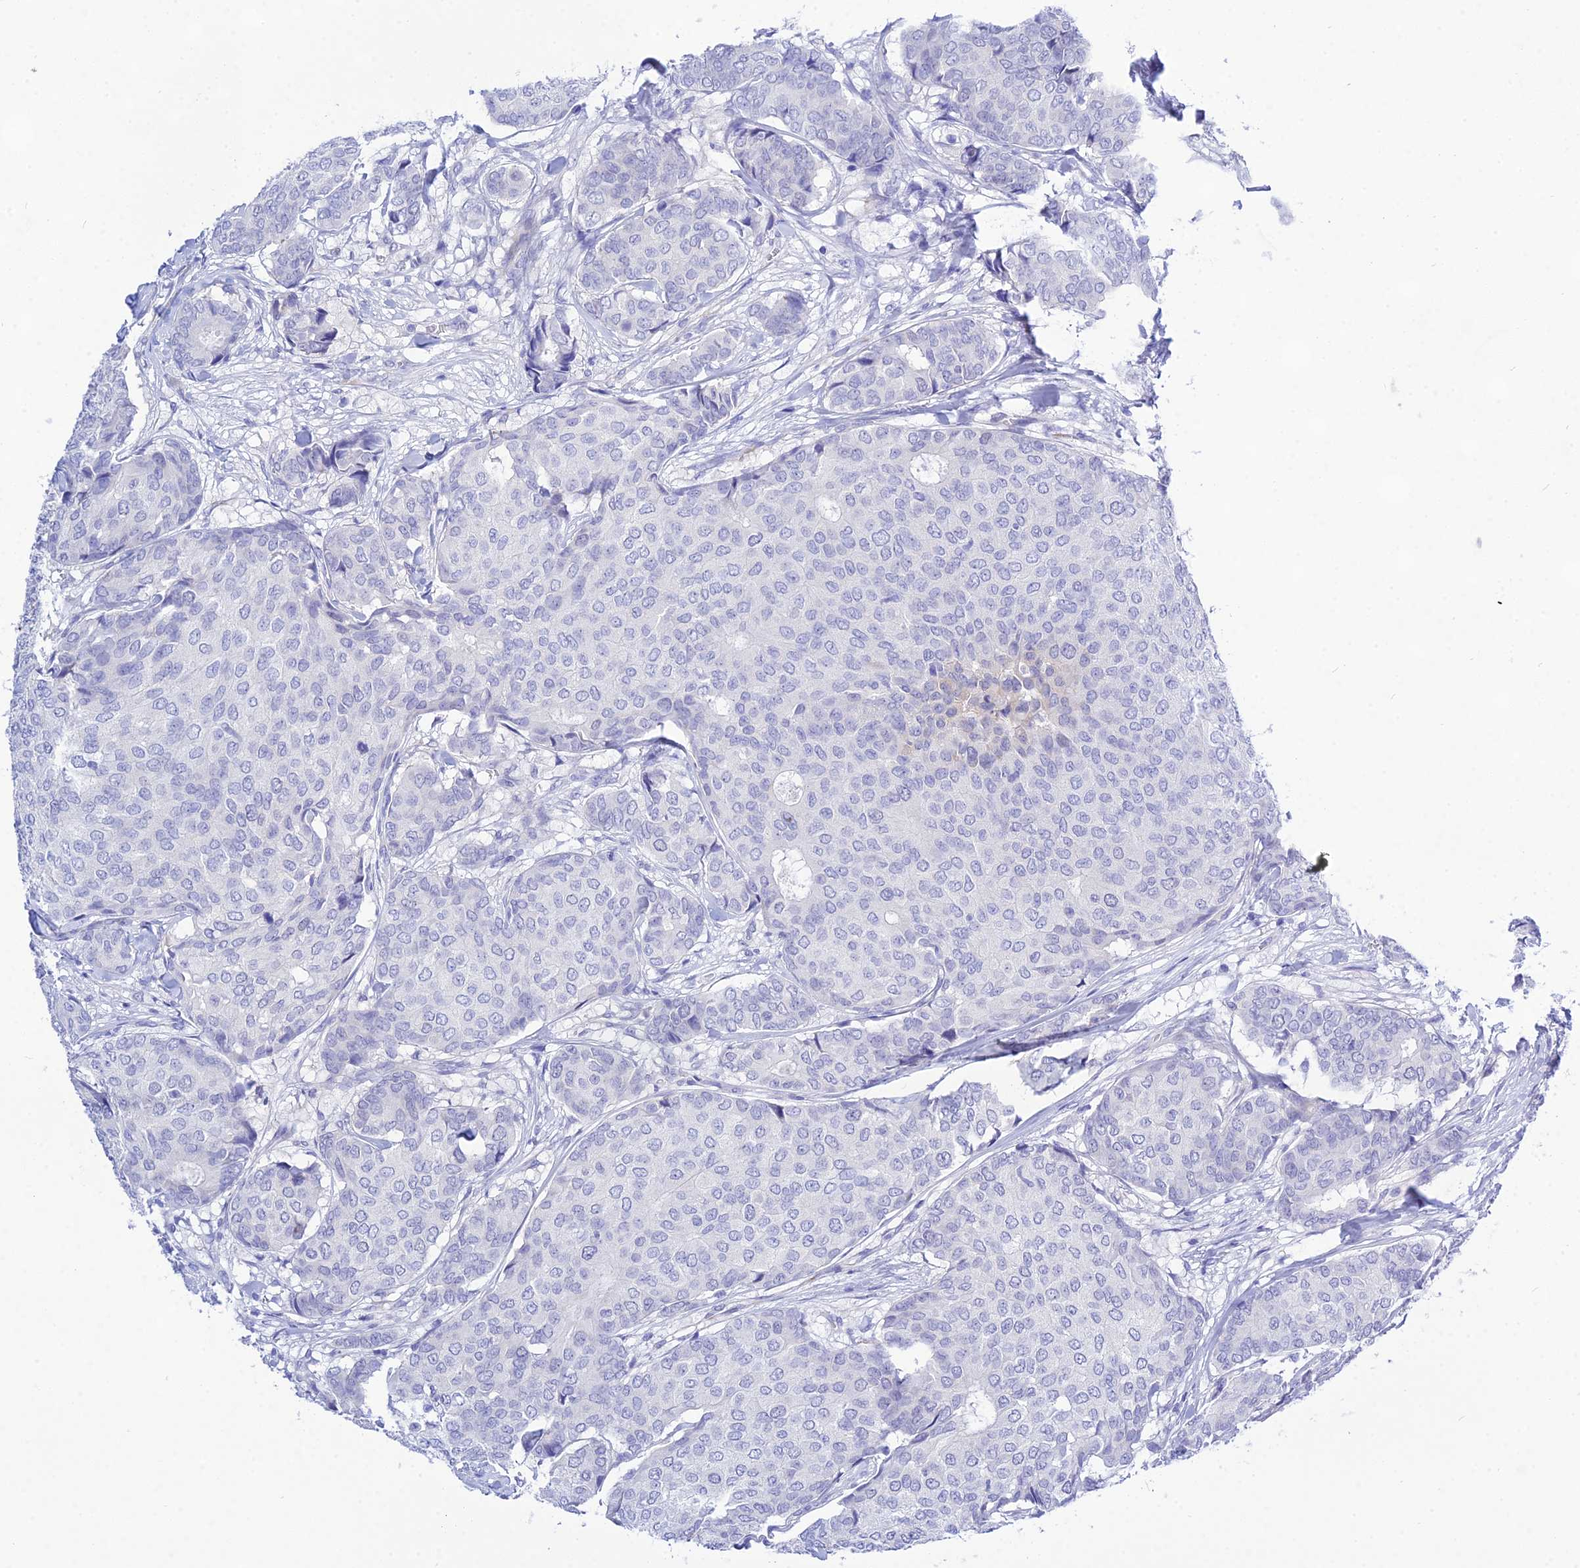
{"staining": {"intensity": "negative", "quantity": "none", "location": "none"}, "tissue": "breast cancer", "cell_type": "Tumor cells", "image_type": "cancer", "snomed": [{"axis": "morphology", "description": "Duct carcinoma"}, {"axis": "topography", "description": "Breast"}], "caption": "High power microscopy histopathology image of an immunohistochemistry image of intraductal carcinoma (breast), revealing no significant positivity in tumor cells.", "gene": "DEFB107A", "patient": {"sex": "female", "age": 75}}